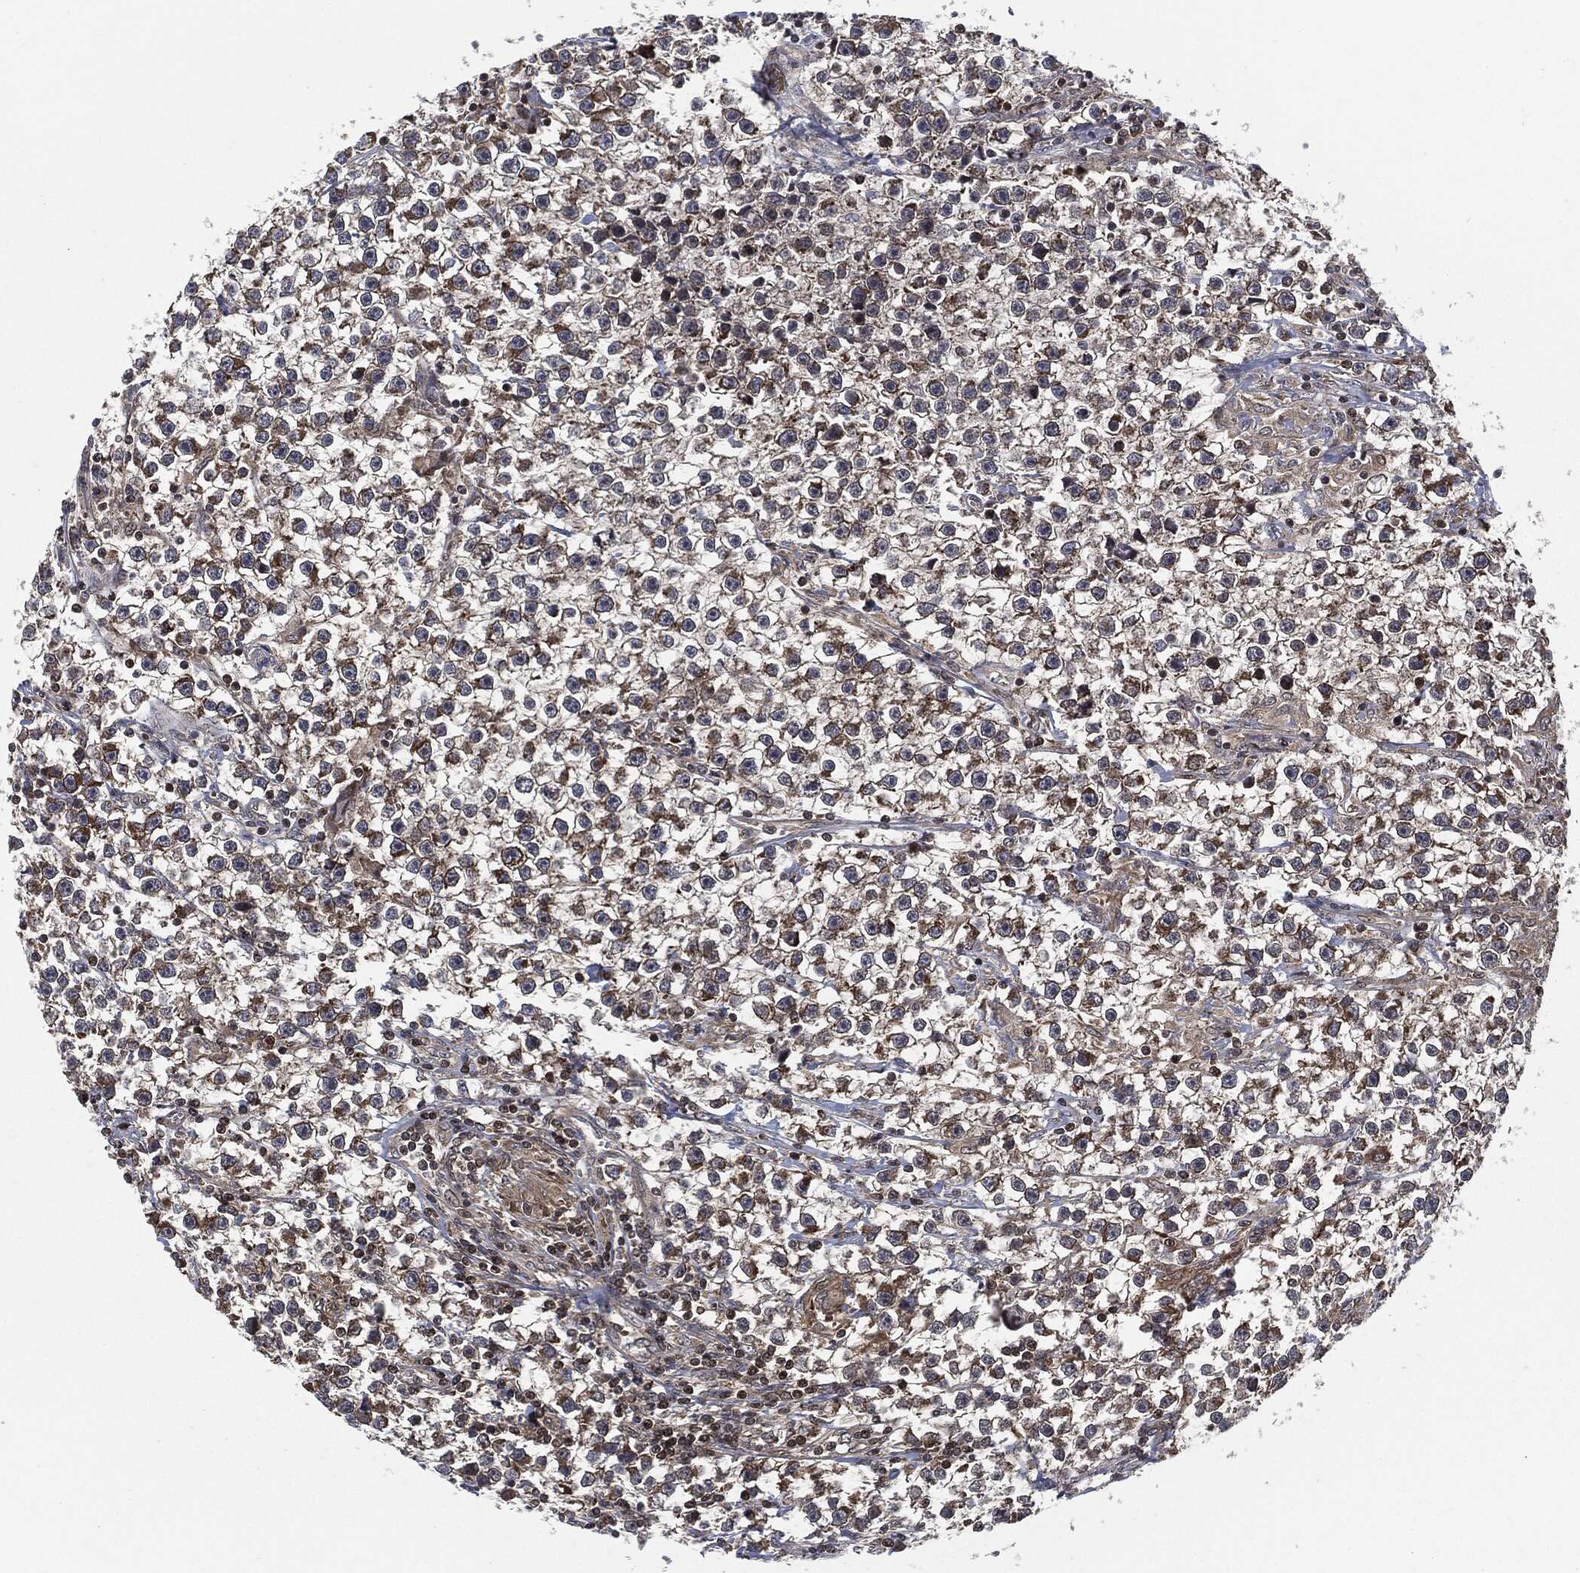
{"staining": {"intensity": "moderate", "quantity": "<25%", "location": "cytoplasmic/membranous"}, "tissue": "testis cancer", "cell_type": "Tumor cells", "image_type": "cancer", "snomed": [{"axis": "morphology", "description": "Seminoma, NOS"}, {"axis": "topography", "description": "Testis"}], "caption": "Testis seminoma was stained to show a protein in brown. There is low levels of moderate cytoplasmic/membranous expression in approximately <25% of tumor cells.", "gene": "HRAS", "patient": {"sex": "male", "age": 59}}